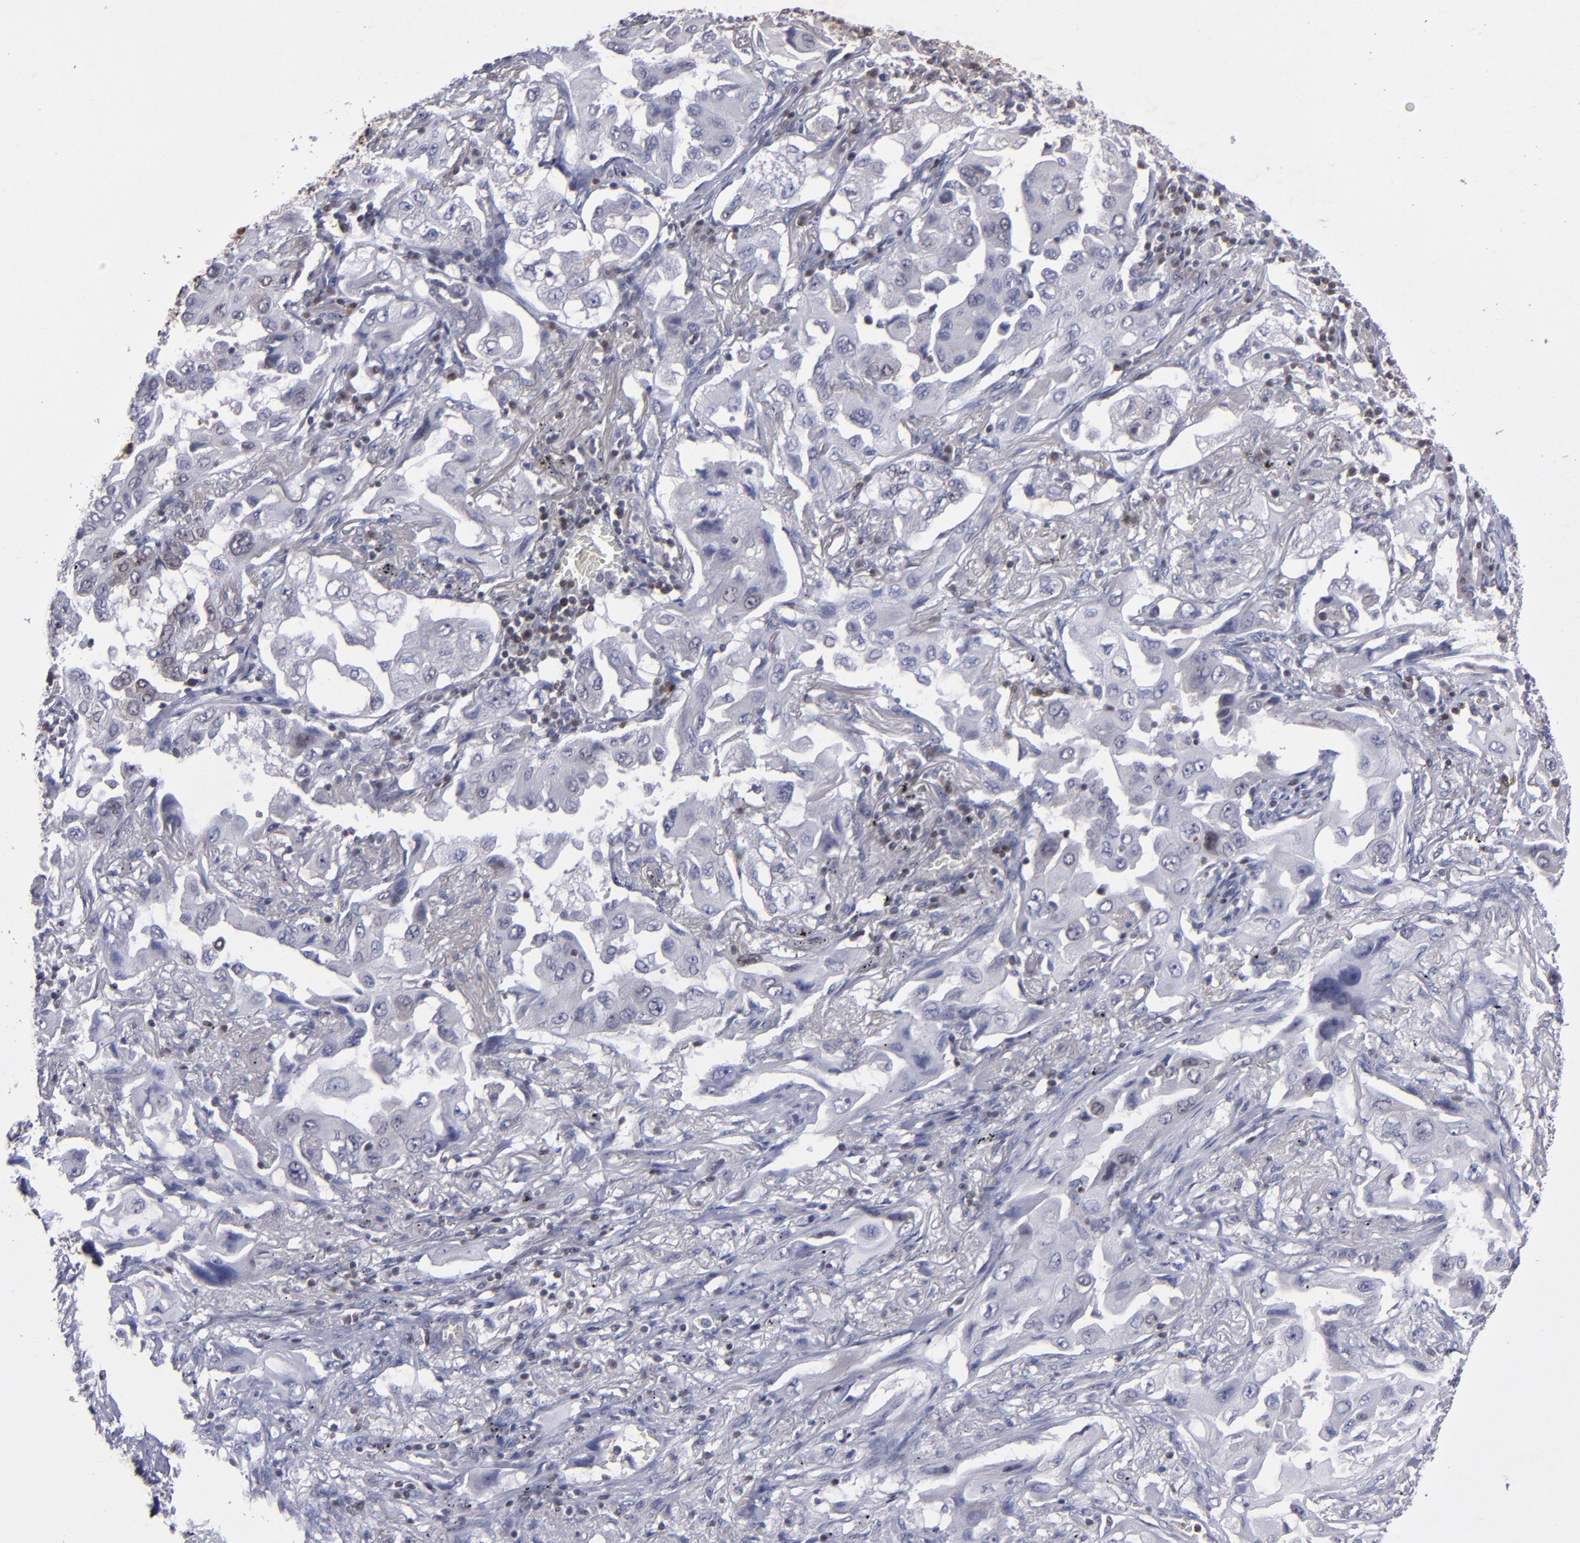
{"staining": {"intensity": "weak", "quantity": "<25%", "location": "nuclear"}, "tissue": "lung cancer", "cell_type": "Tumor cells", "image_type": "cancer", "snomed": [{"axis": "morphology", "description": "Adenocarcinoma, NOS"}, {"axis": "topography", "description": "Lung"}], "caption": "This histopathology image is of adenocarcinoma (lung) stained with immunohistochemistry (IHC) to label a protein in brown with the nuclei are counter-stained blue. There is no staining in tumor cells.", "gene": "MGMT", "patient": {"sex": "female", "age": 65}}